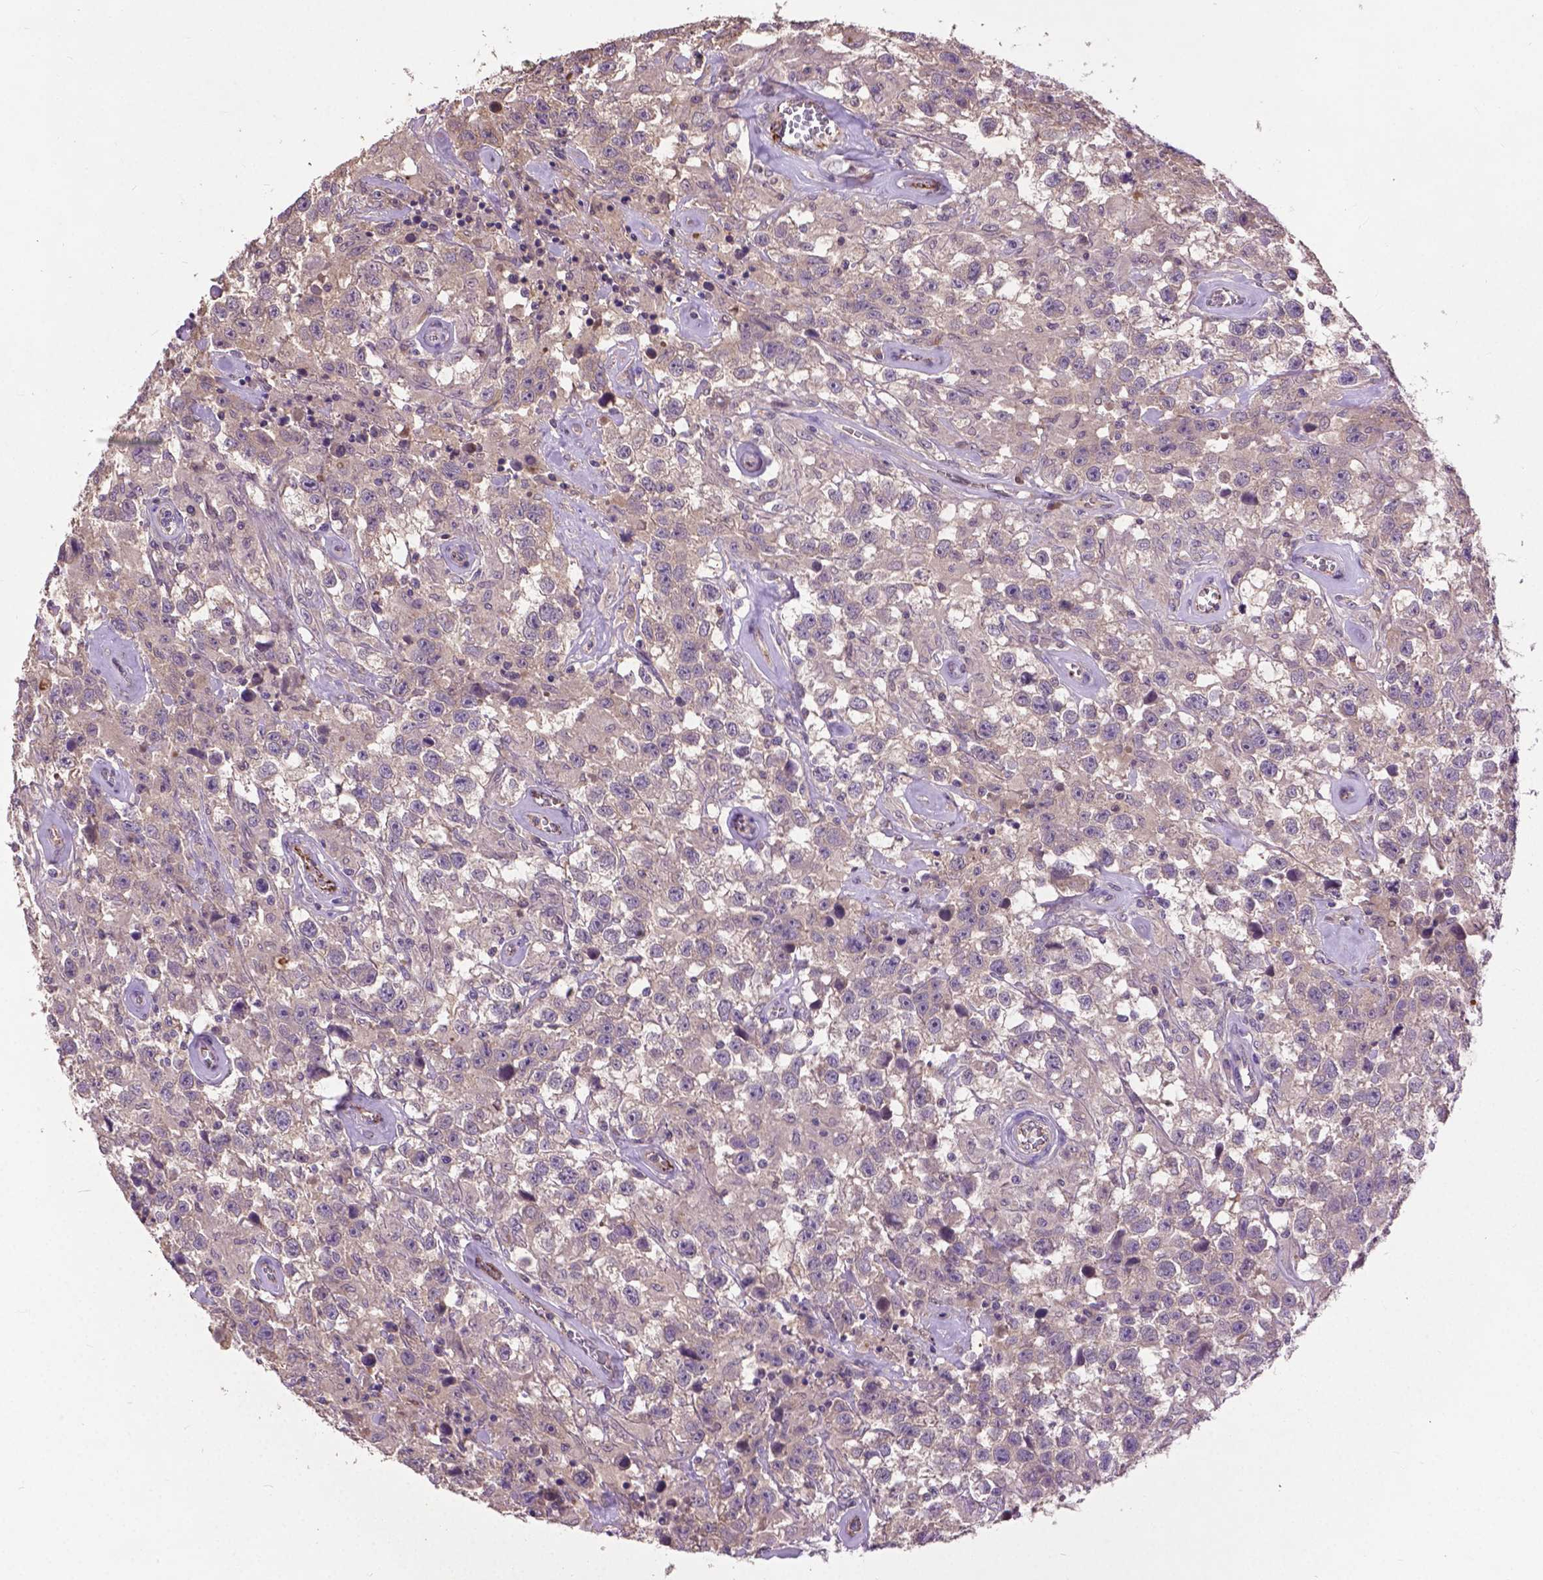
{"staining": {"intensity": "negative", "quantity": "none", "location": "none"}, "tissue": "testis cancer", "cell_type": "Tumor cells", "image_type": "cancer", "snomed": [{"axis": "morphology", "description": "Seminoma, NOS"}, {"axis": "topography", "description": "Testis"}], "caption": "High magnification brightfield microscopy of testis seminoma stained with DAB (brown) and counterstained with hematoxylin (blue): tumor cells show no significant expression.", "gene": "ZNF337", "patient": {"sex": "male", "age": 43}}